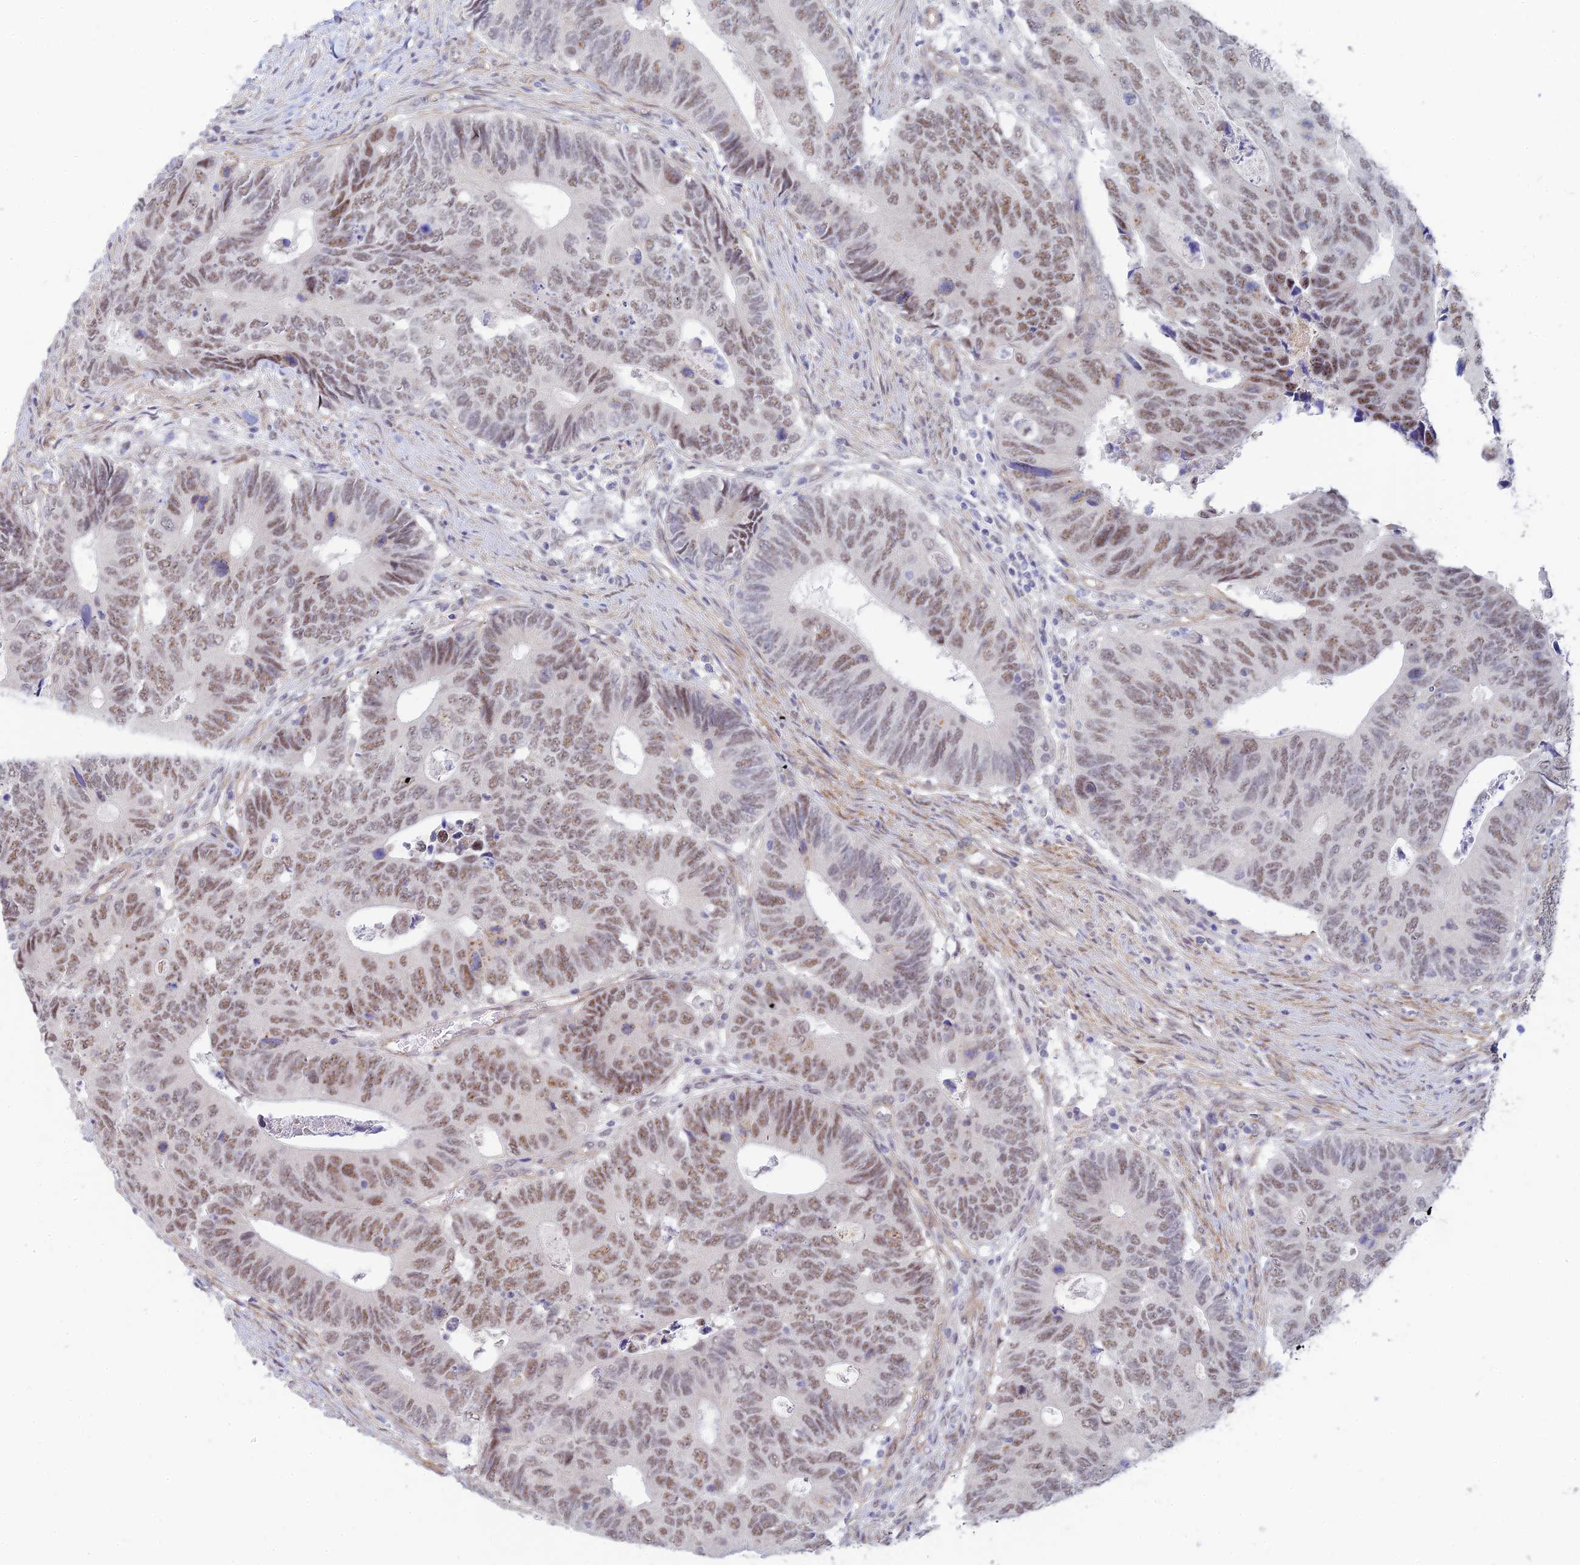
{"staining": {"intensity": "moderate", "quantity": ">75%", "location": "nuclear"}, "tissue": "colorectal cancer", "cell_type": "Tumor cells", "image_type": "cancer", "snomed": [{"axis": "morphology", "description": "Adenocarcinoma, NOS"}, {"axis": "topography", "description": "Colon"}], "caption": "Moderate nuclear protein positivity is identified in approximately >75% of tumor cells in adenocarcinoma (colorectal). The protein is stained brown, and the nuclei are stained in blue (DAB (3,3'-diaminobenzidine) IHC with brightfield microscopy, high magnification).", "gene": "CFAP92", "patient": {"sex": "male", "age": 87}}